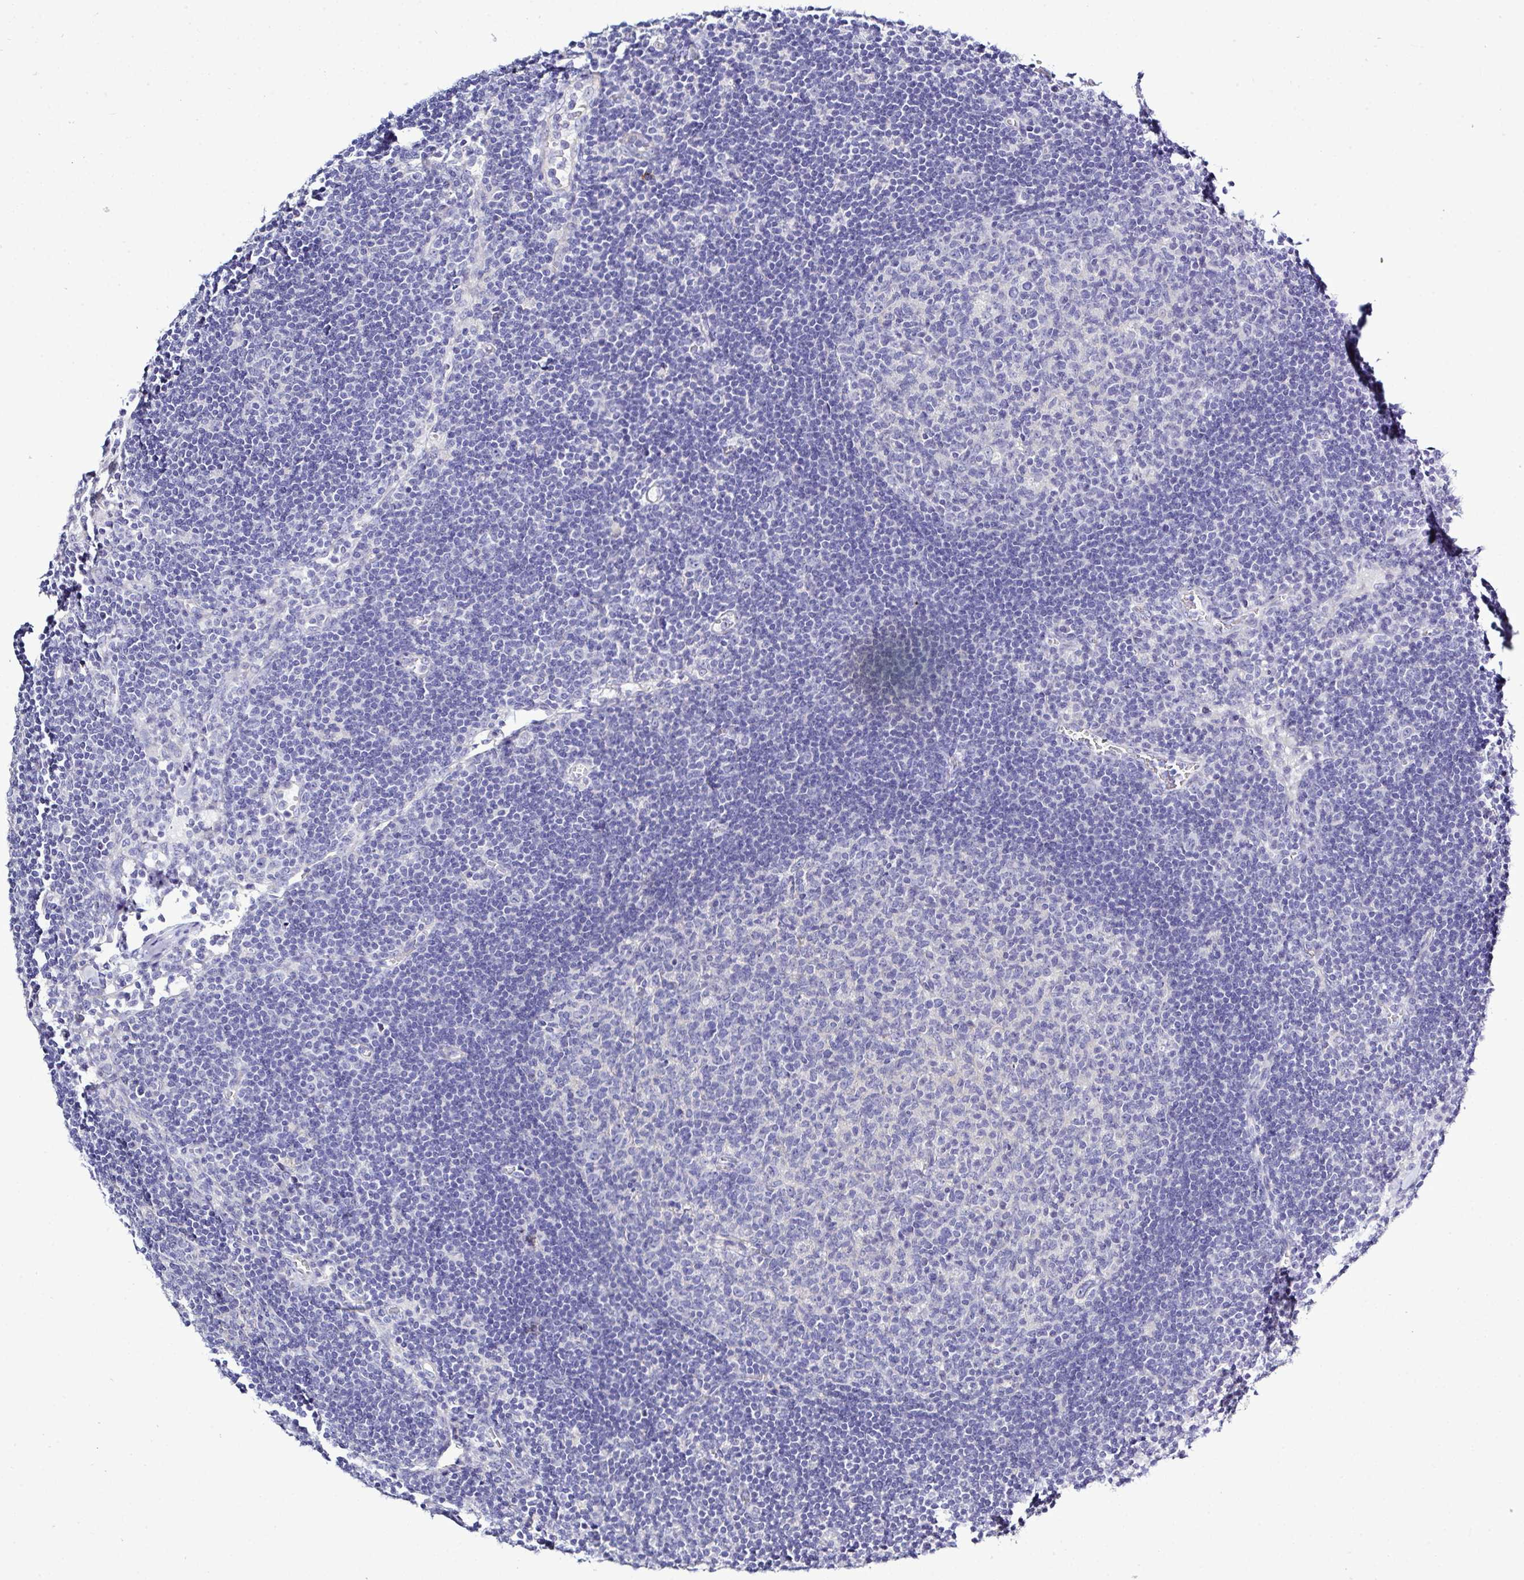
{"staining": {"intensity": "negative", "quantity": "none", "location": "none"}, "tissue": "lymph node", "cell_type": "Germinal center cells", "image_type": "normal", "snomed": [{"axis": "morphology", "description": "Normal tissue, NOS"}, {"axis": "topography", "description": "Lymph node"}], "caption": "High magnification brightfield microscopy of unremarkable lymph node stained with DAB (brown) and counterstained with hematoxylin (blue): germinal center cells show no significant positivity. The staining was performed using DAB to visualize the protein expression in brown, while the nuclei were stained in blue with hematoxylin (Magnification: 20x).", "gene": "MED11", "patient": {"sex": "male", "age": 67}}